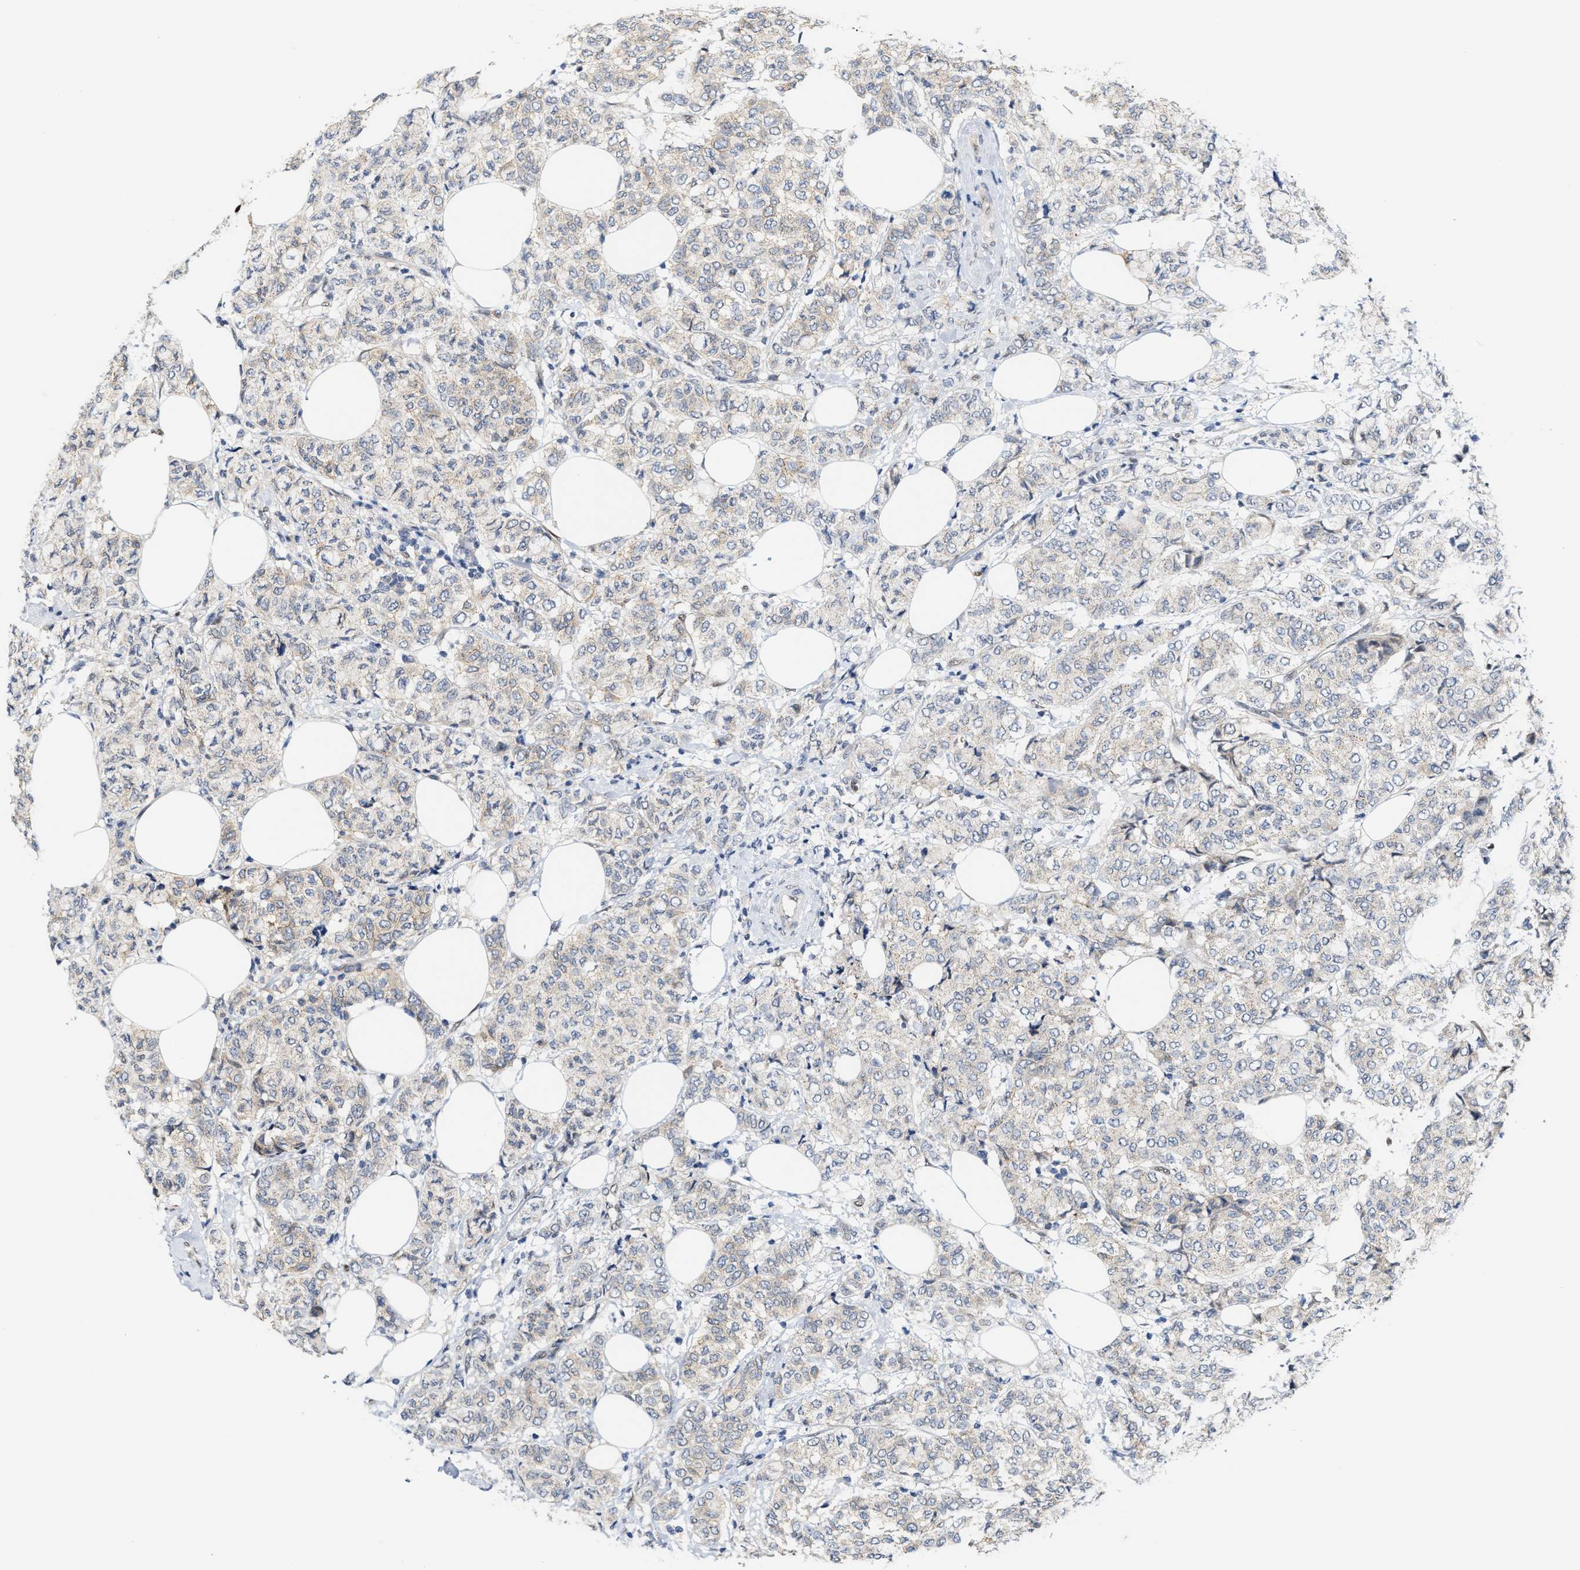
{"staining": {"intensity": "weak", "quantity": "<25%", "location": "cytoplasmic/membranous"}, "tissue": "breast cancer", "cell_type": "Tumor cells", "image_type": "cancer", "snomed": [{"axis": "morphology", "description": "Lobular carcinoma"}, {"axis": "topography", "description": "Breast"}], "caption": "This is an immunohistochemistry histopathology image of lobular carcinoma (breast). There is no expression in tumor cells.", "gene": "TCF4", "patient": {"sex": "female", "age": 60}}